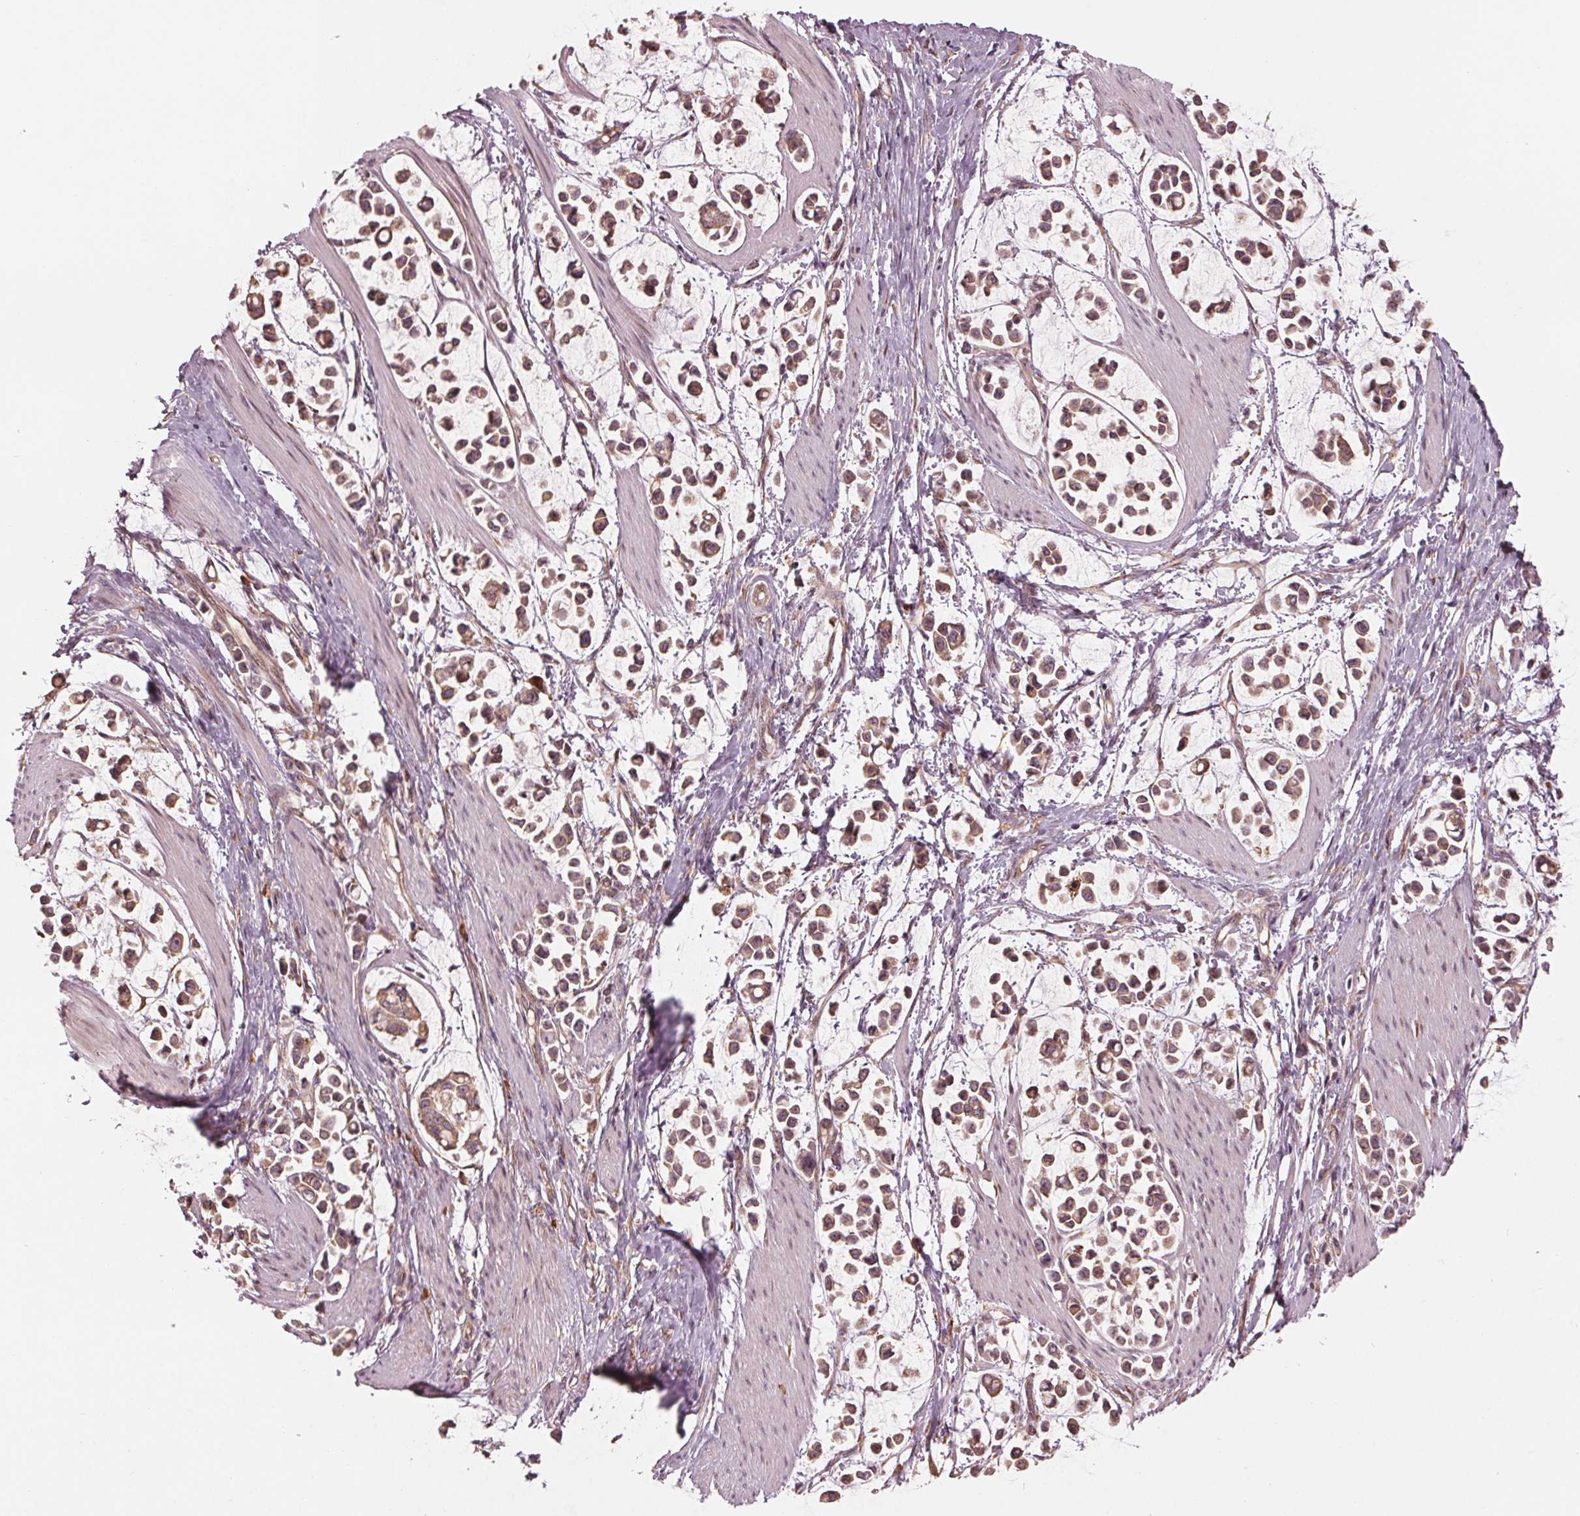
{"staining": {"intensity": "weak", "quantity": ">75%", "location": "cytoplasmic/membranous"}, "tissue": "stomach cancer", "cell_type": "Tumor cells", "image_type": "cancer", "snomed": [{"axis": "morphology", "description": "Adenocarcinoma, NOS"}, {"axis": "topography", "description": "Stomach"}], "caption": "Human stomach cancer (adenocarcinoma) stained with a protein marker shows weak staining in tumor cells.", "gene": "CMIP", "patient": {"sex": "male", "age": 82}}